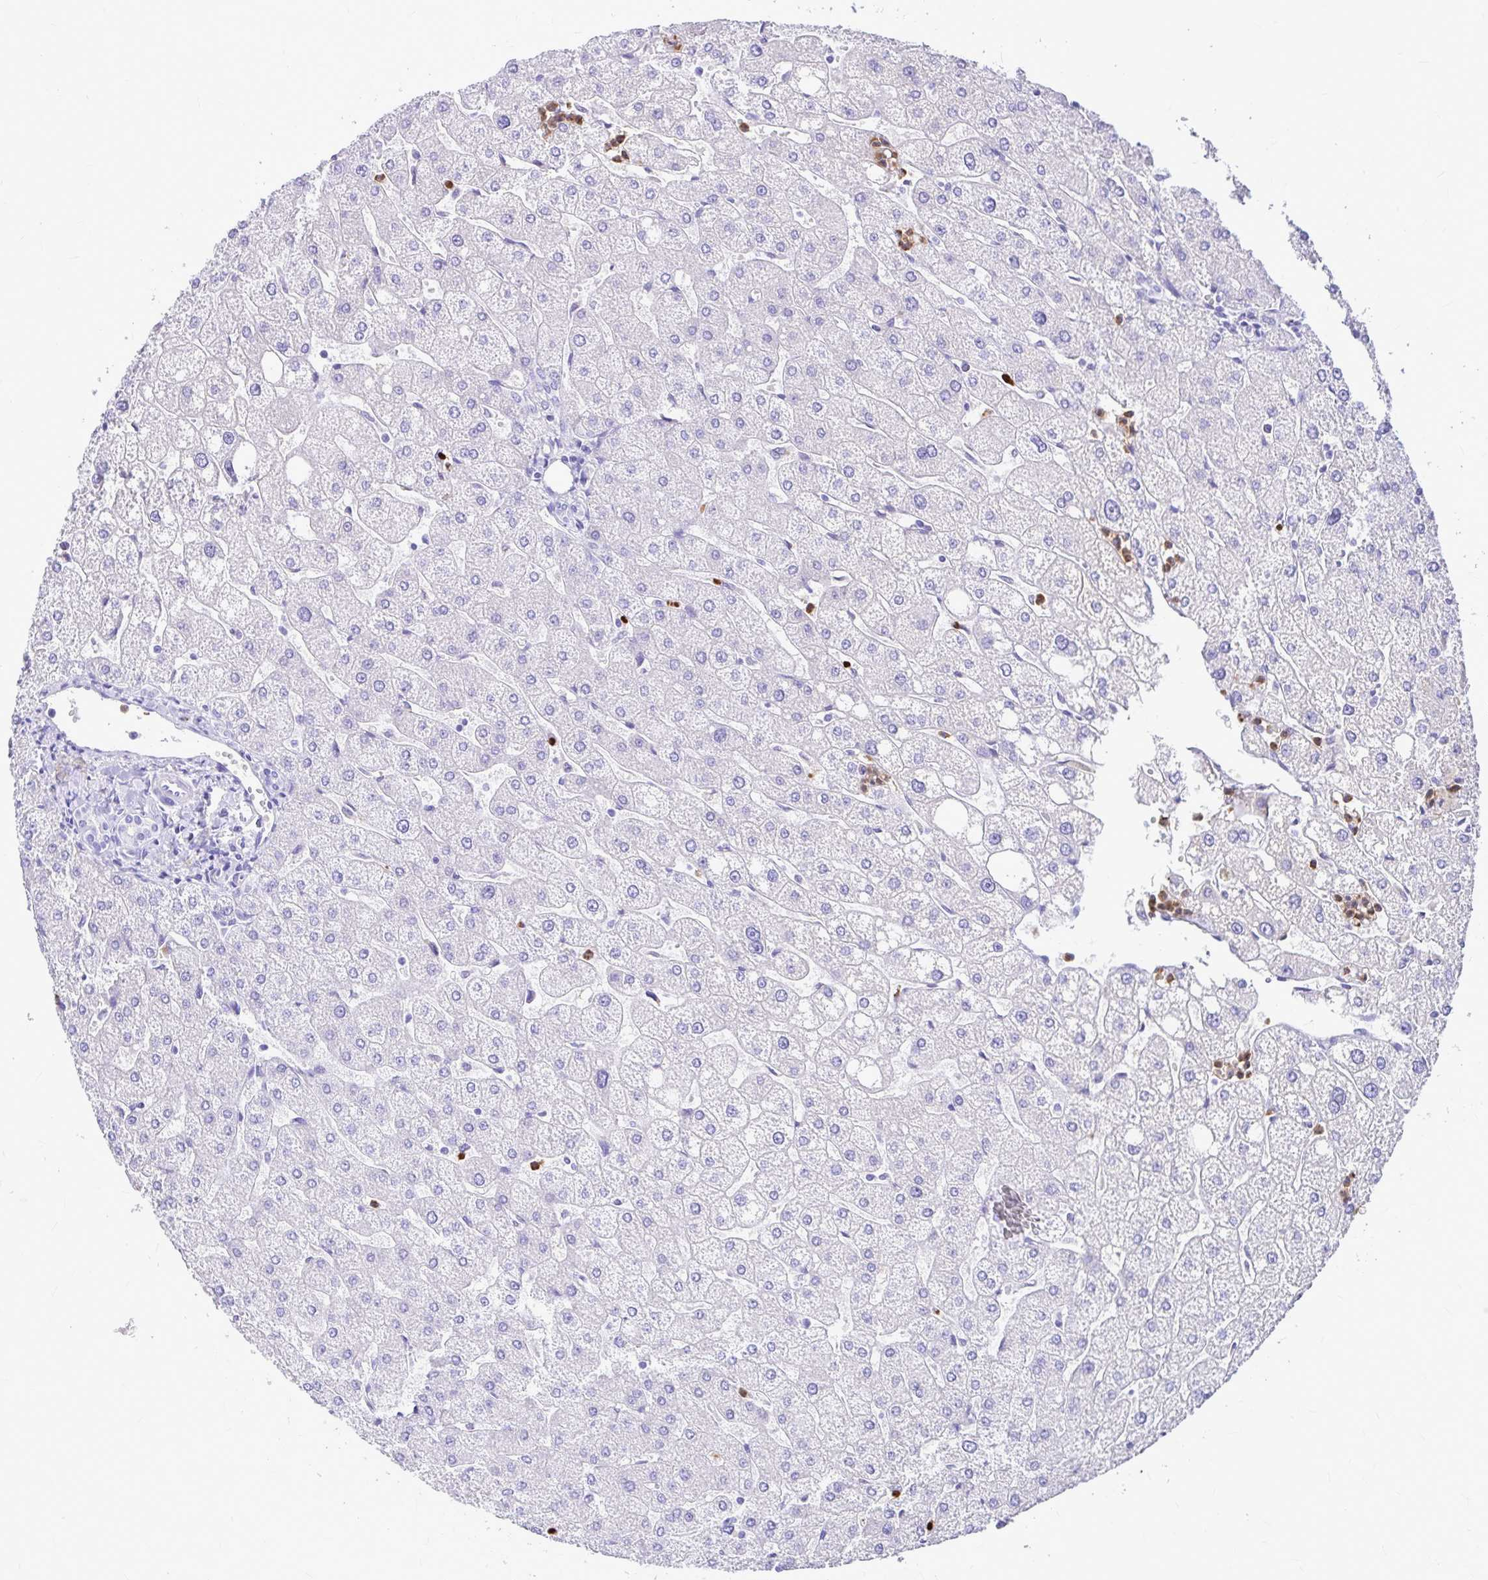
{"staining": {"intensity": "negative", "quantity": "none", "location": "none"}, "tissue": "liver", "cell_type": "Cholangiocytes", "image_type": "normal", "snomed": [{"axis": "morphology", "description": "Normal tissue, NOS"}, {"axis": "topography", "description": "Liver"}], "caption": "The photomicrograph displays no staining of cholangiocytes in unremarkable liver.", "gene": "CLEC1B", "patient": {"sex": "male", "age": 67}}